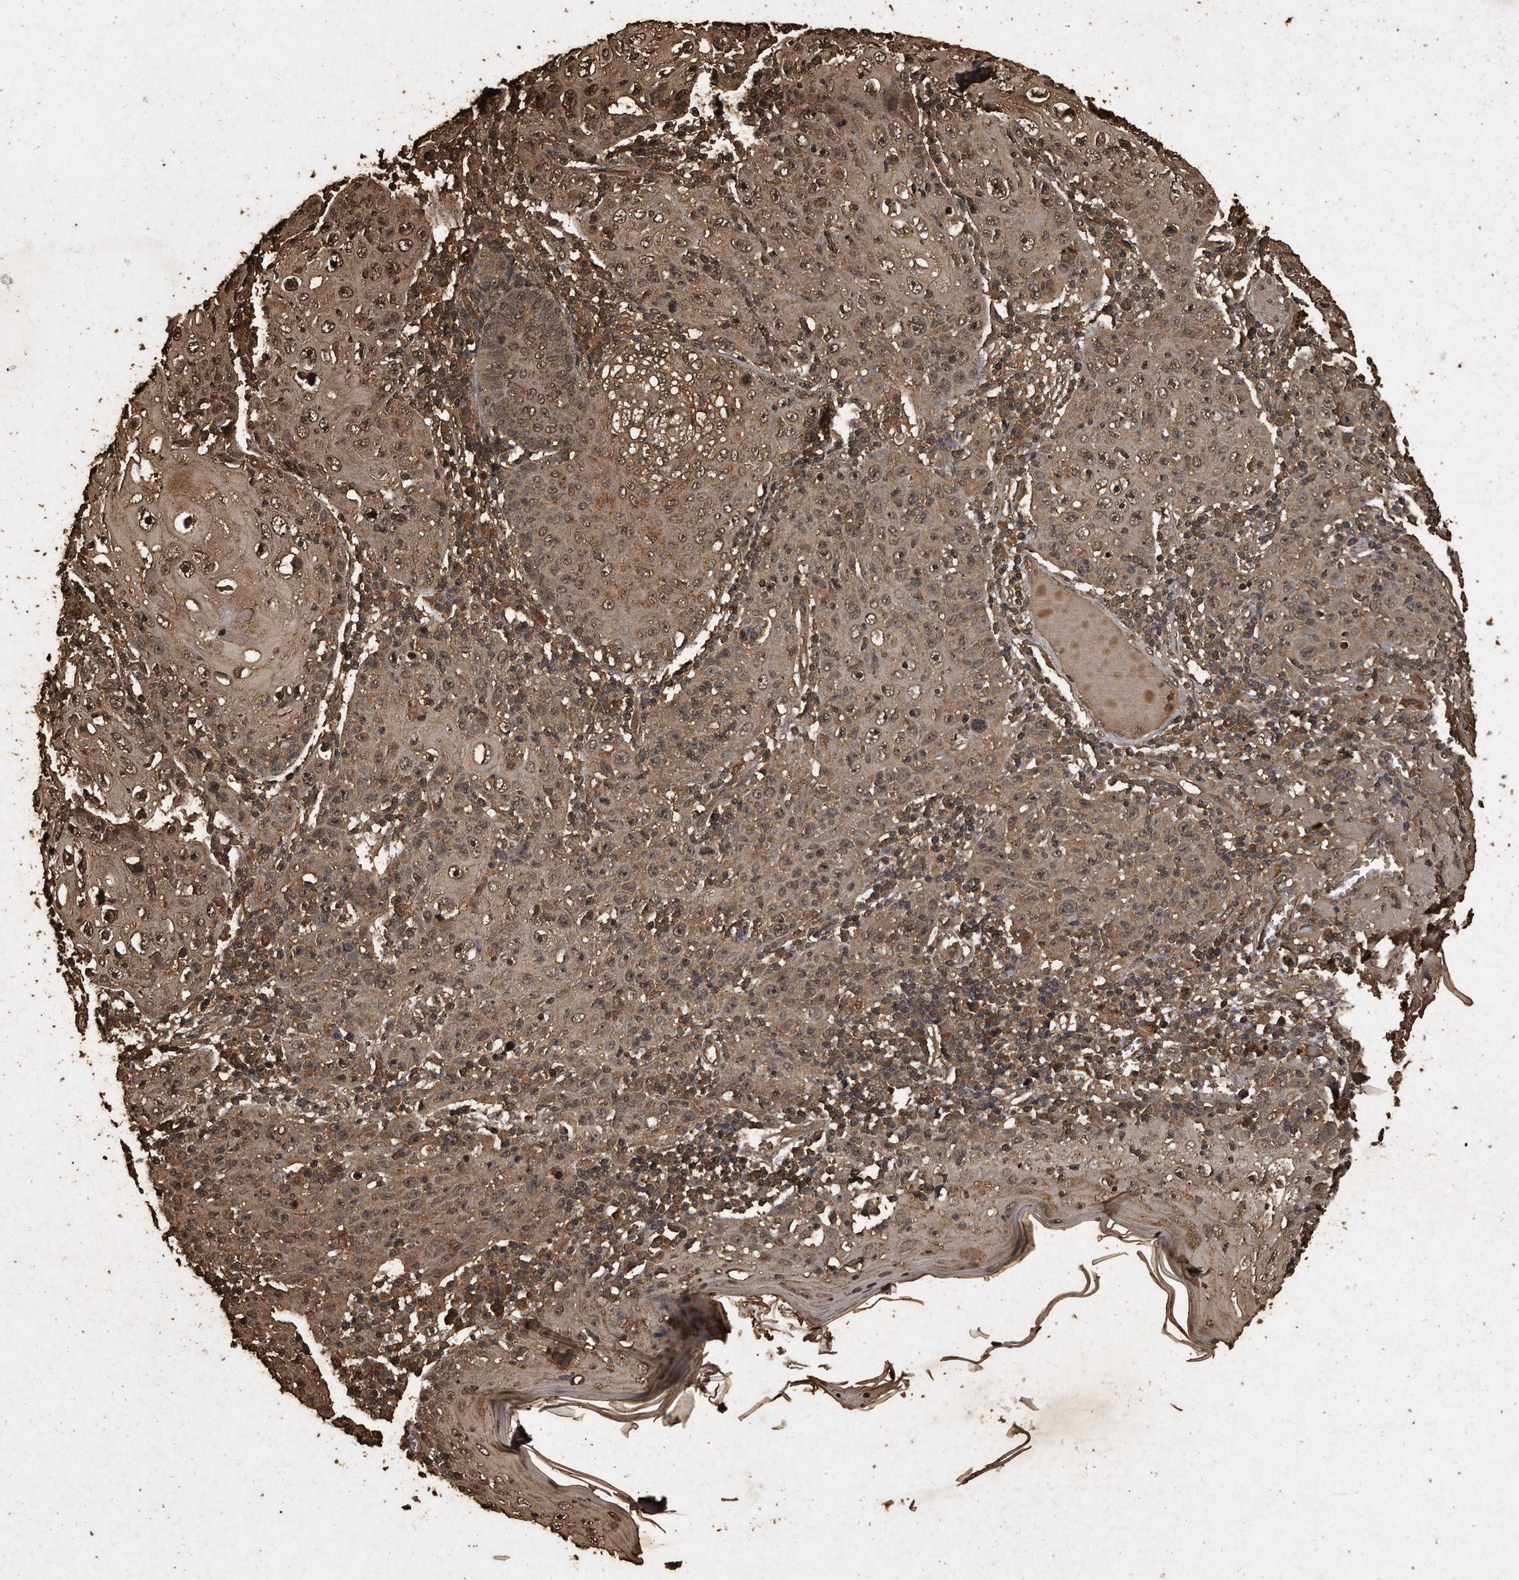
{"staining": {"intensity": "moderate", "quantity": ">75%", "location": "cytoplasmic/membranous,nuclear"}, "tissue": "skin cancer", "cell_type": "Tumor cells", "image_type": "cancer", "snomed": [{"axis": "morphology", "description": "Squamous cell carcinoma, NOS"}, {"axis": "topography", "description": "Skin"}], "caption": "A brown stain highlights moderate cytoplasmic/membranous and nuclear positivity of a protein in squamous cell carcinoma (skin) tumor cells.", "gene": "CFLAR", "patient": {"sex": "female", "age": 88}}